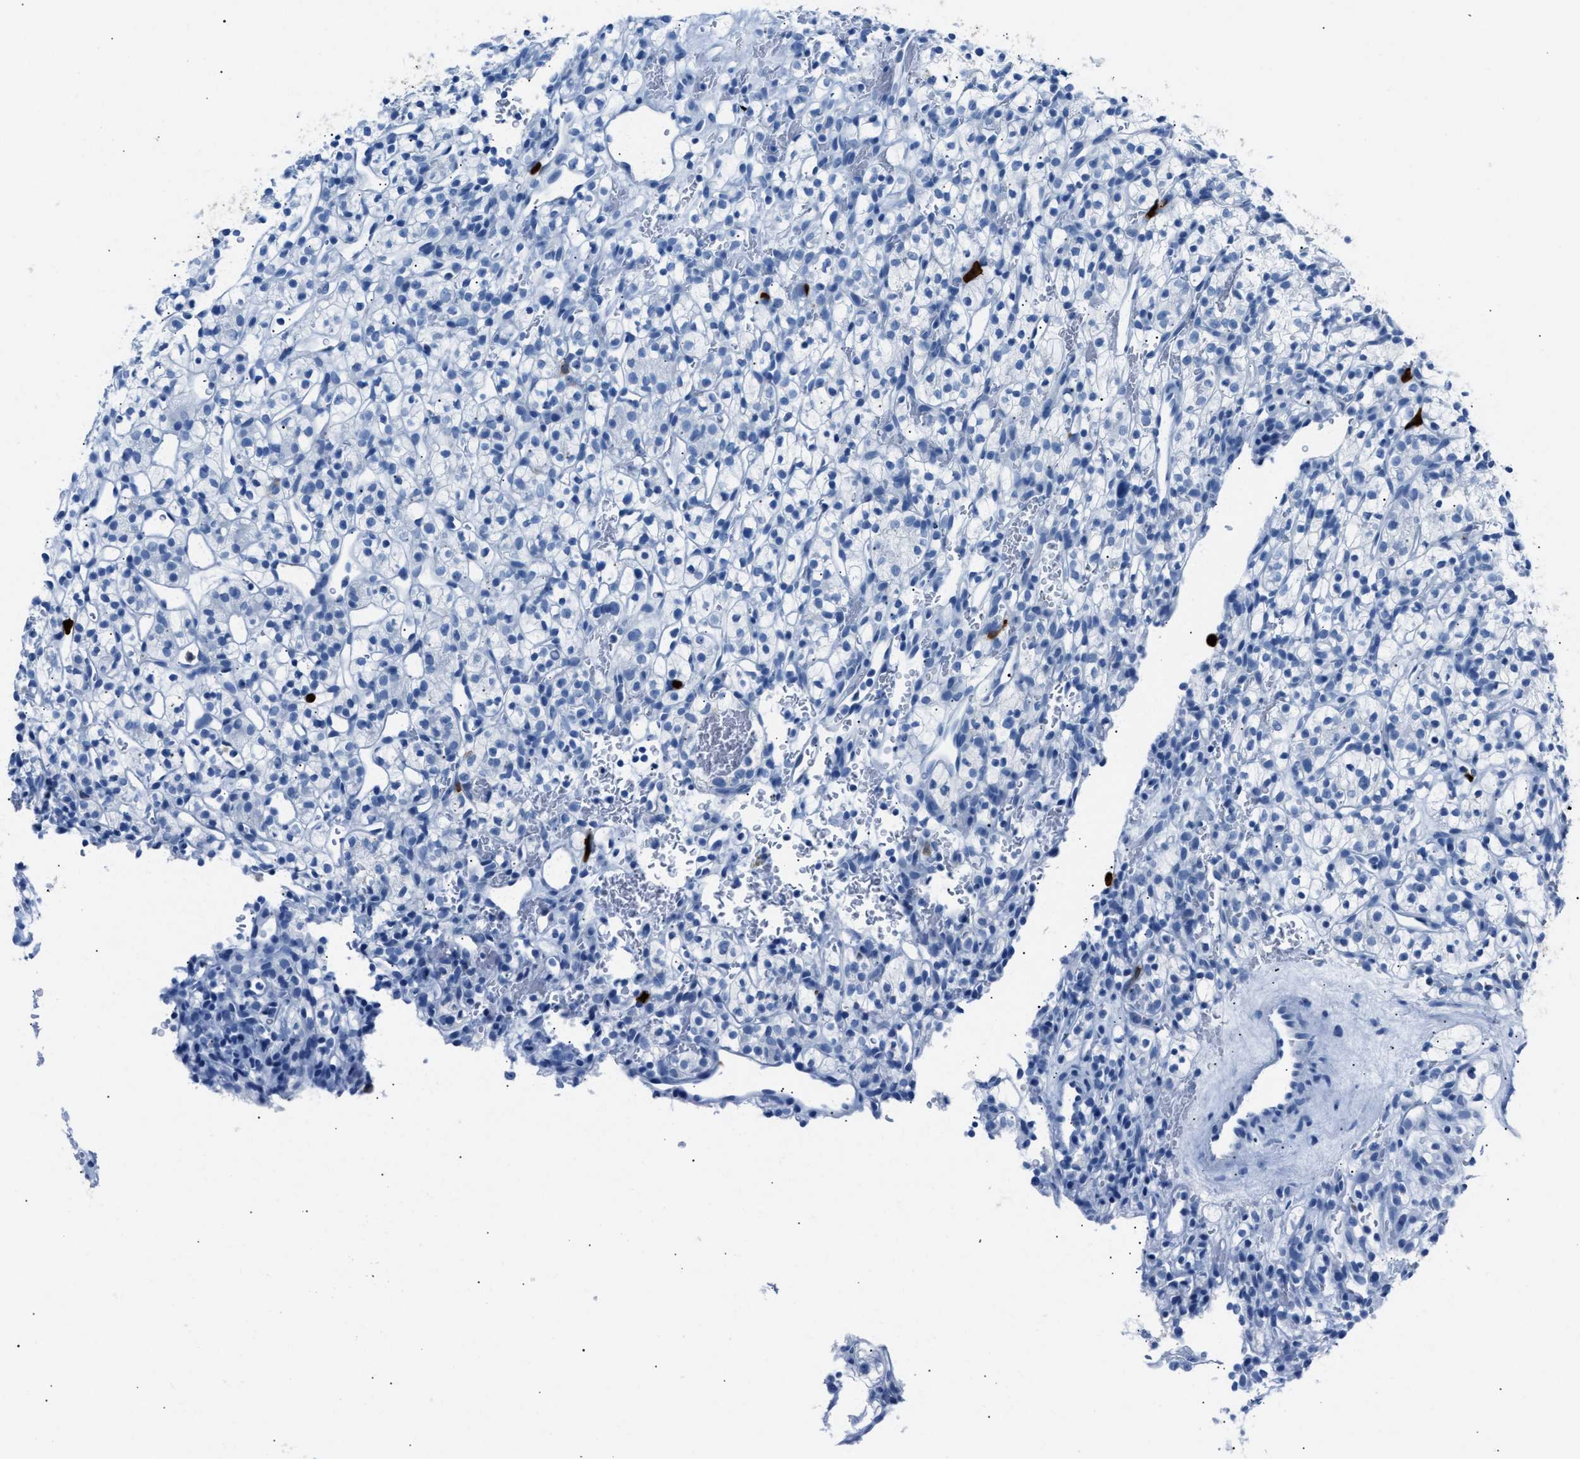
{"staining": {"intensity": "negative", "quantity": "none", "location": "none"}, "tissue": "renal cancer", "cell_type": "Tumor cells", "image_type": "cancer", "snomed": [{"axis": "morphology", "description": "Adenocarcinoma, NOS"}, {"axis": "topography", "description": "Kidney"}], "caption": "Immunohistochemistry (IHC) of human adenocarcinoma (renal) reveals no staining in tumor cells. Nuclei are stained in blue.", "gene": "S100P", "patient": {"sex": "female", "age": 57}}